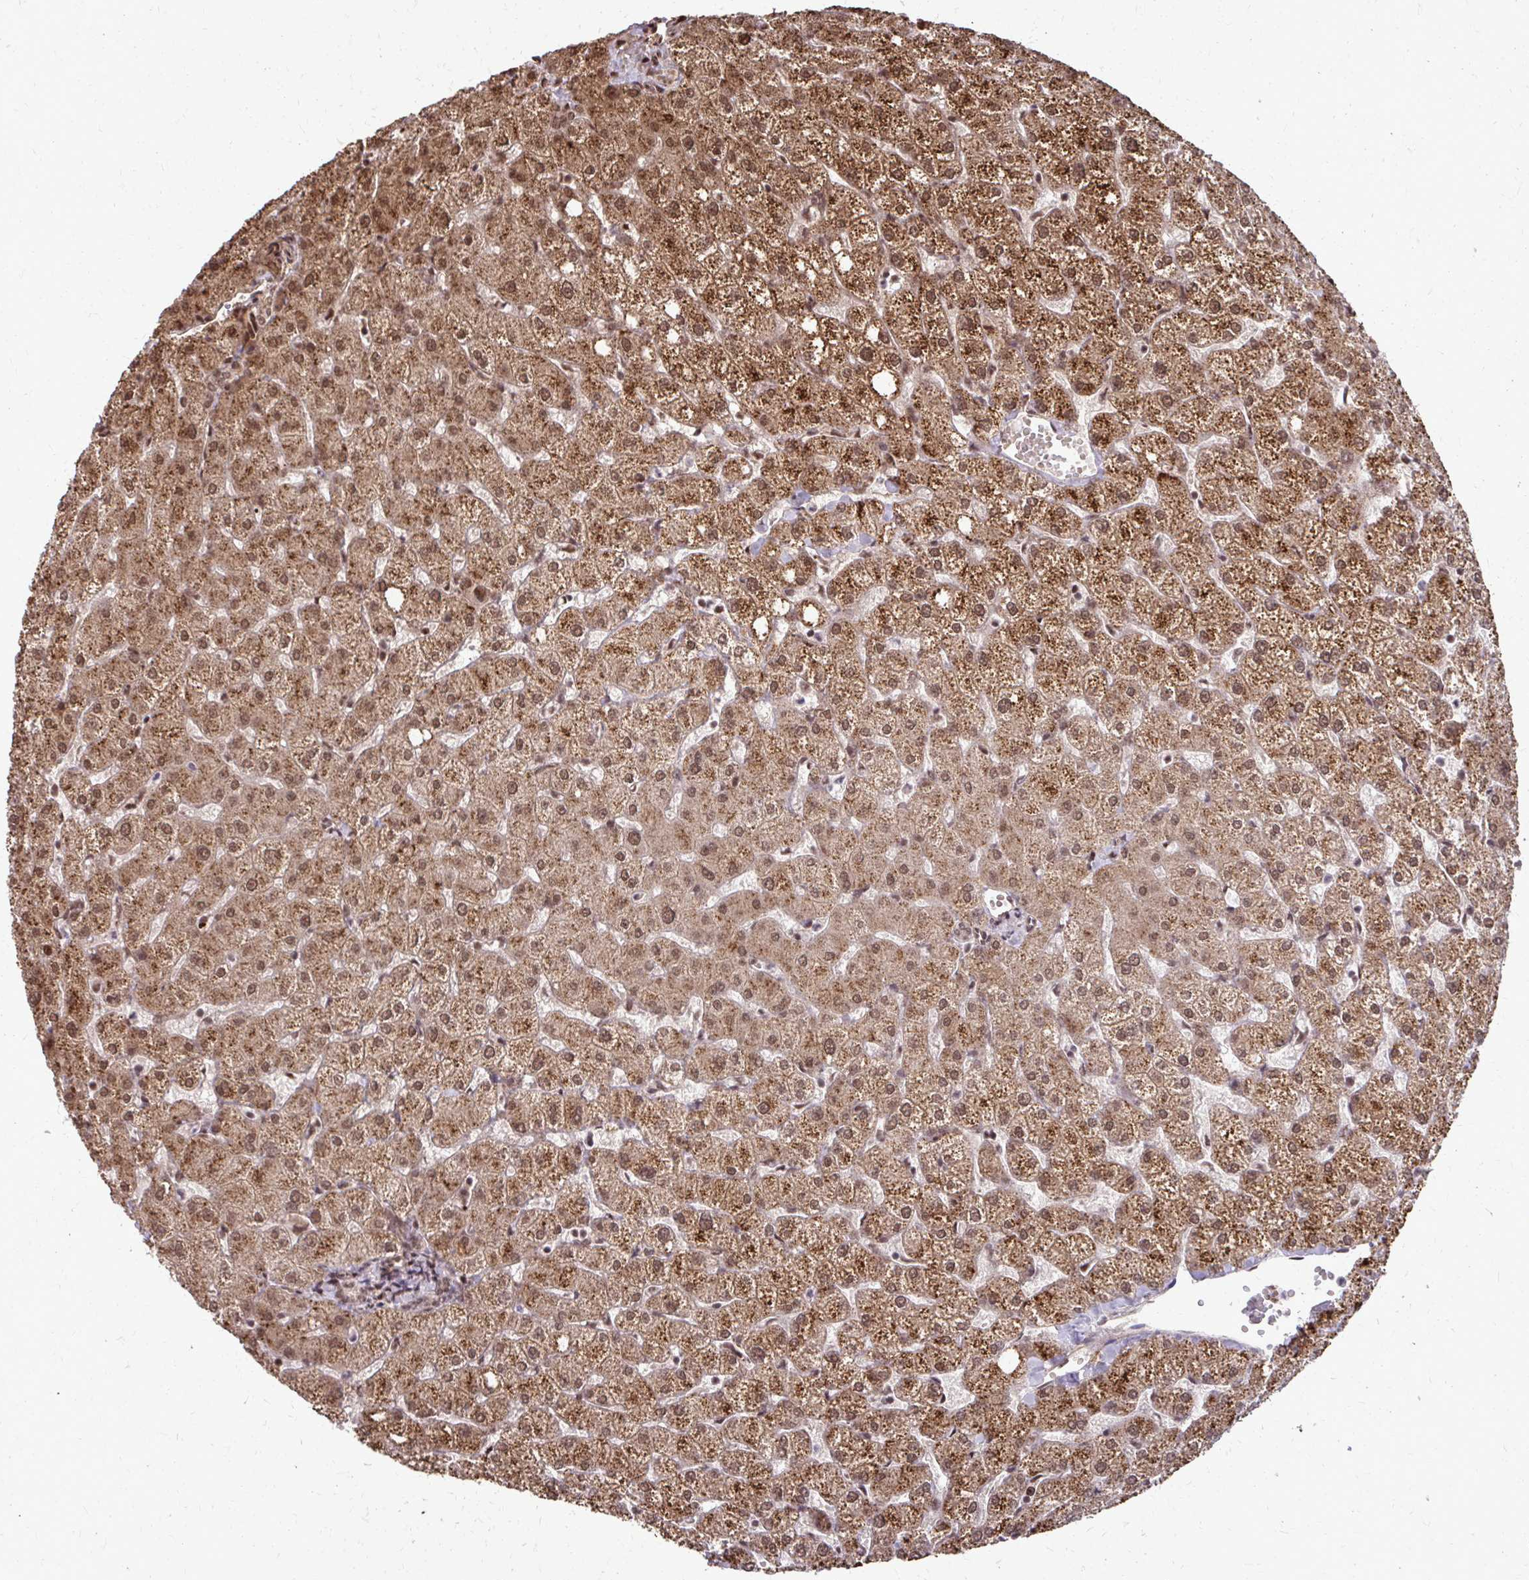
{"staining": {"intensity": "weak", "quantity": ">75%", "location": "nuclear"}, "tissue": "liver", "cell_type": "Cholangiocytes", "image_type": "normal", "snomed": [{"axis": "morphology", "description": "Normal tissue, NOS"}, {"axis": "topography", "description": "Liver"}], "caption": "Immunohistochemical staining of benign human liver shows low levels of weak nuclear staining in approximately >75% of cholangiocytes.", "gene": "SS18", "patient": {"sex": "female", "age": 54}}